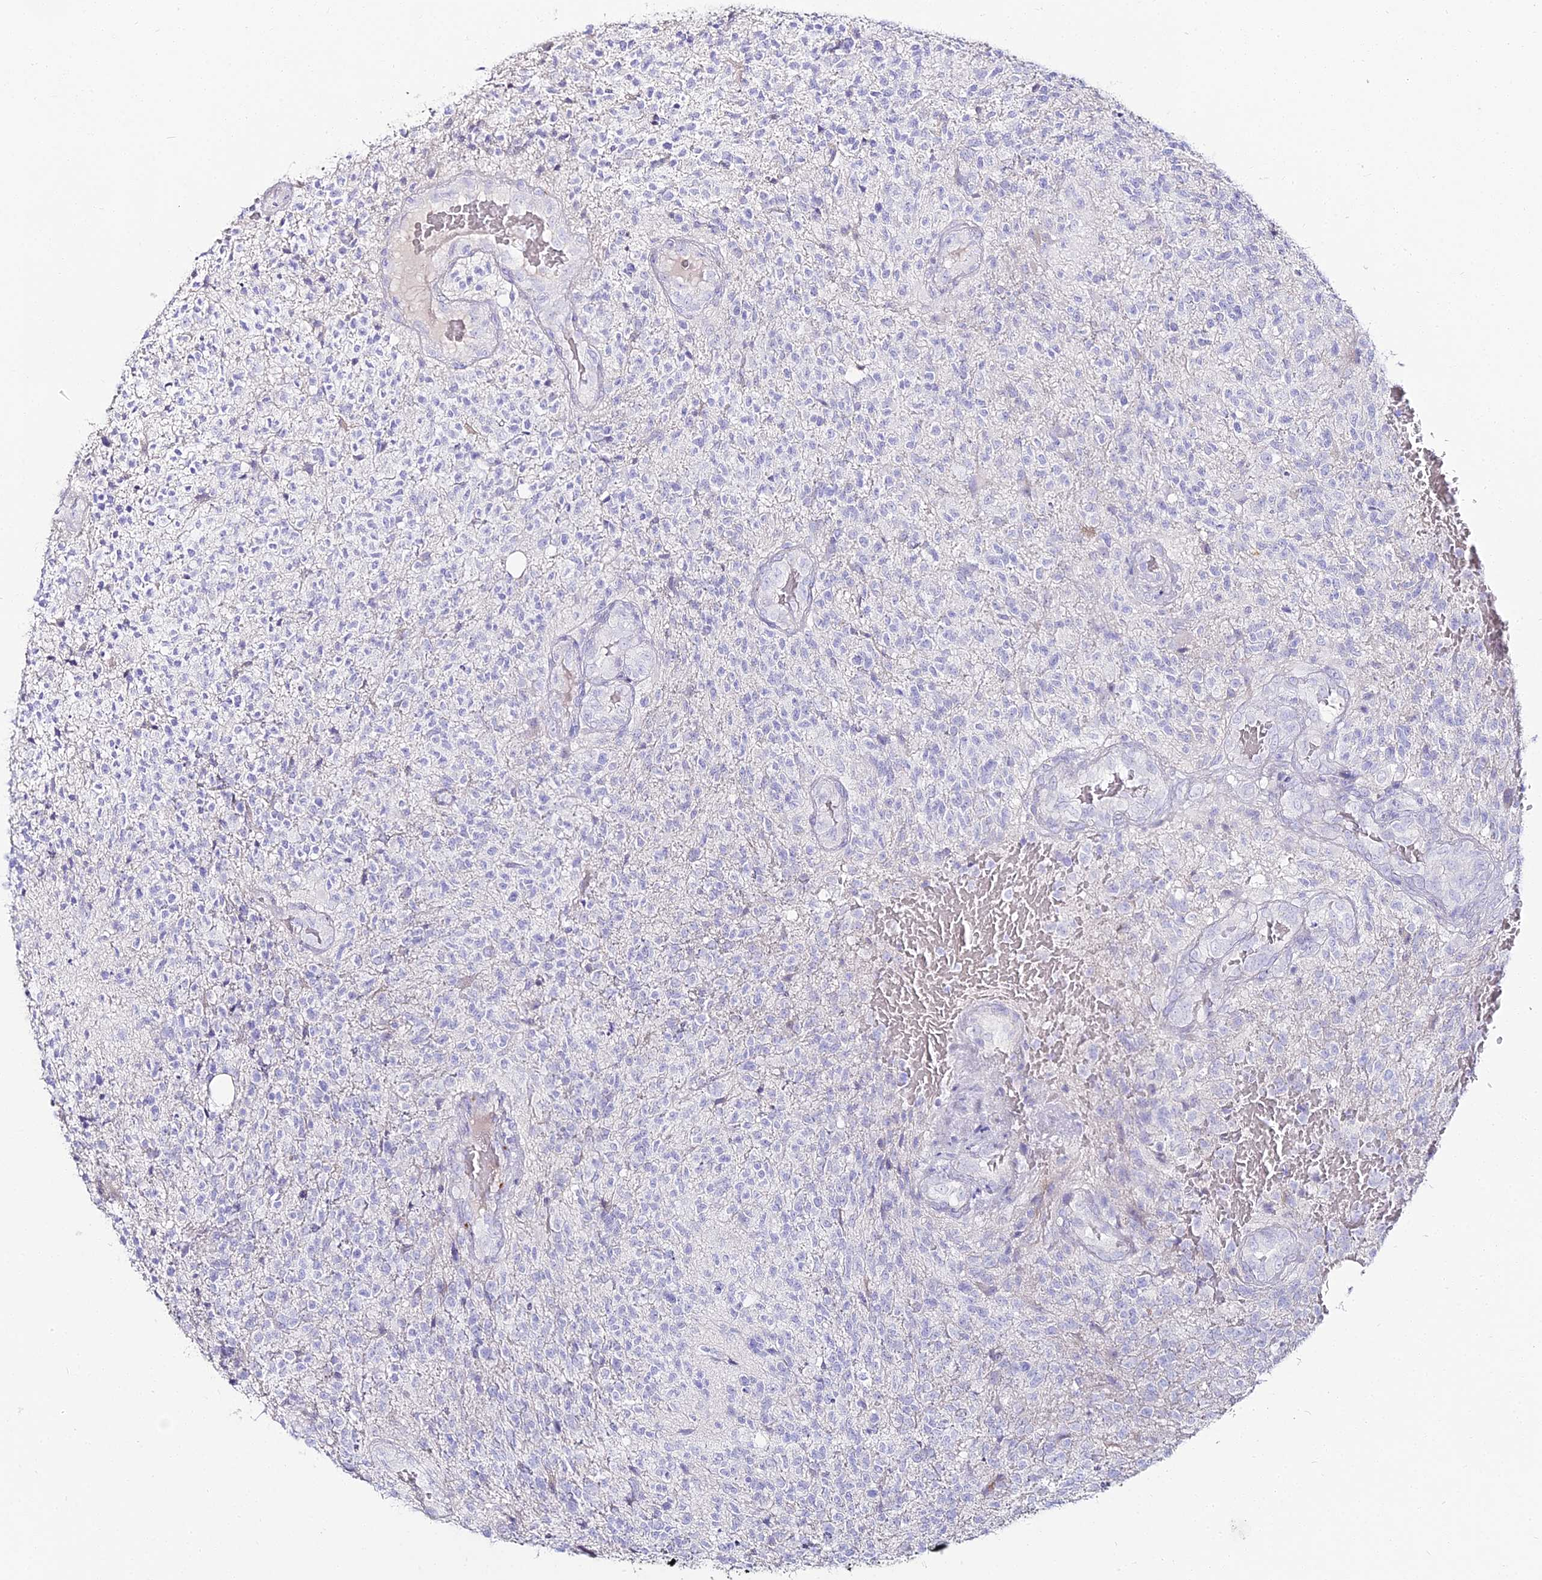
{"staining": {"intensity": "negative", "quantity": "none", "location": "none"}, "tissue": "glioma", "cell_type": "Tumor cells", "image_type": "cancer", "snomed": [{"axis": "morphology", "description": "Glioma, malignant, High grade"}, {"axis": "topography", "description": "Brain"}], "caption": "High magnification brightfield microscopy of glioma stained with DAB (brown) and counterstained with hematoxylin (blue): tumor cells show no significant staining. (Stains: DAB immunohistochemistry (IHC) with hematoxylin counter stain, Microscopy: brightfield microscopy at high magnification).", "gene": "ALPG", "patient": {"sex": "male", "age": 56}}